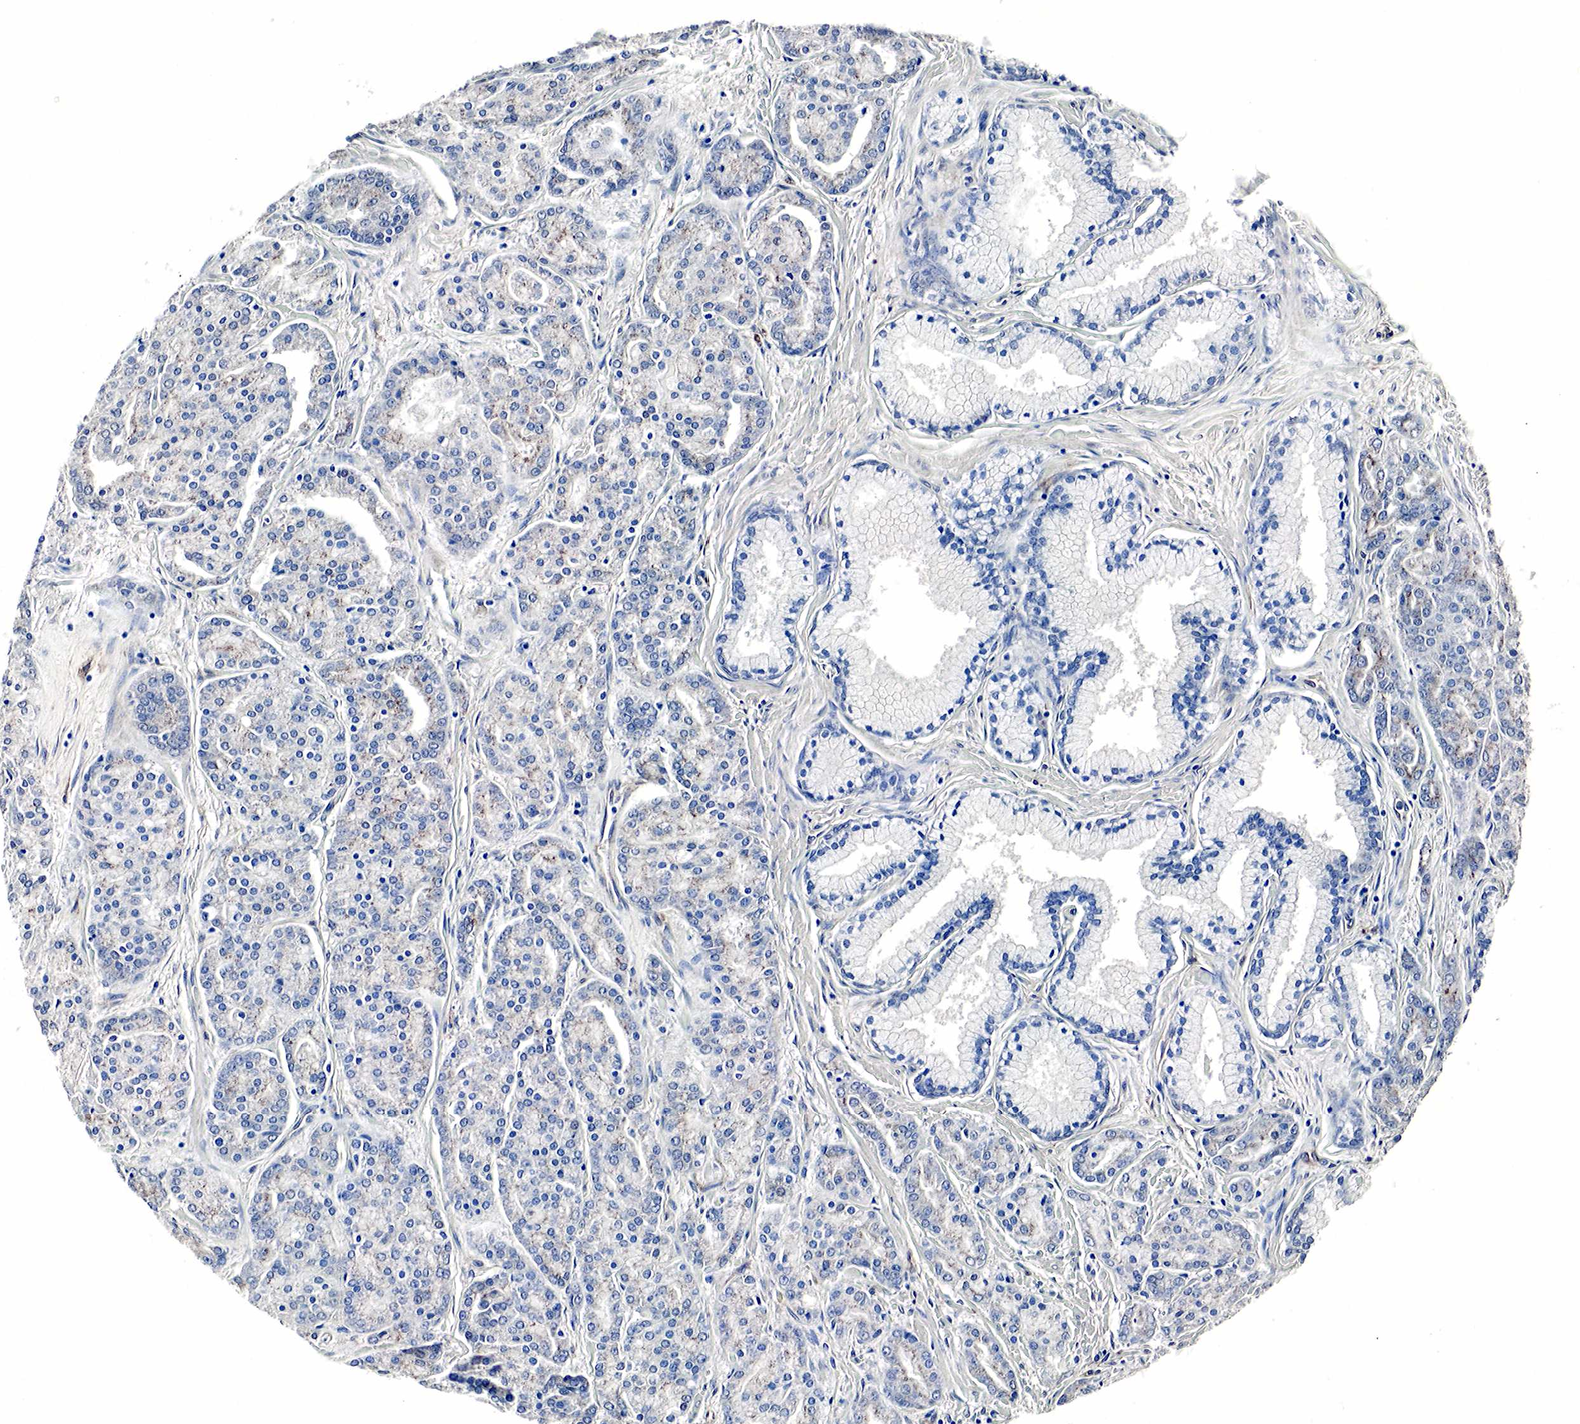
{"staining": {"intensity": "weak", "quantity": "25%-75%", "location": "cytoplasmic/membranous"}, "tissue": "prostate cancer", "cell_type": "Tumor cells", "image_type": "cancer", "snomed": [{"axis": "morphology", "description": "Adenocarcinoma, High grade"}, {"axis": "topography", "description": "Prostate"}], "caption": "Prostate cancer stained with a brown dye demonstrates weak cytoplasmic/membranous positive positivity in approximately 25%-75% of tumor cells.", "gene": "SPIN1", "patient": {"sex": "male", "age": 64}}